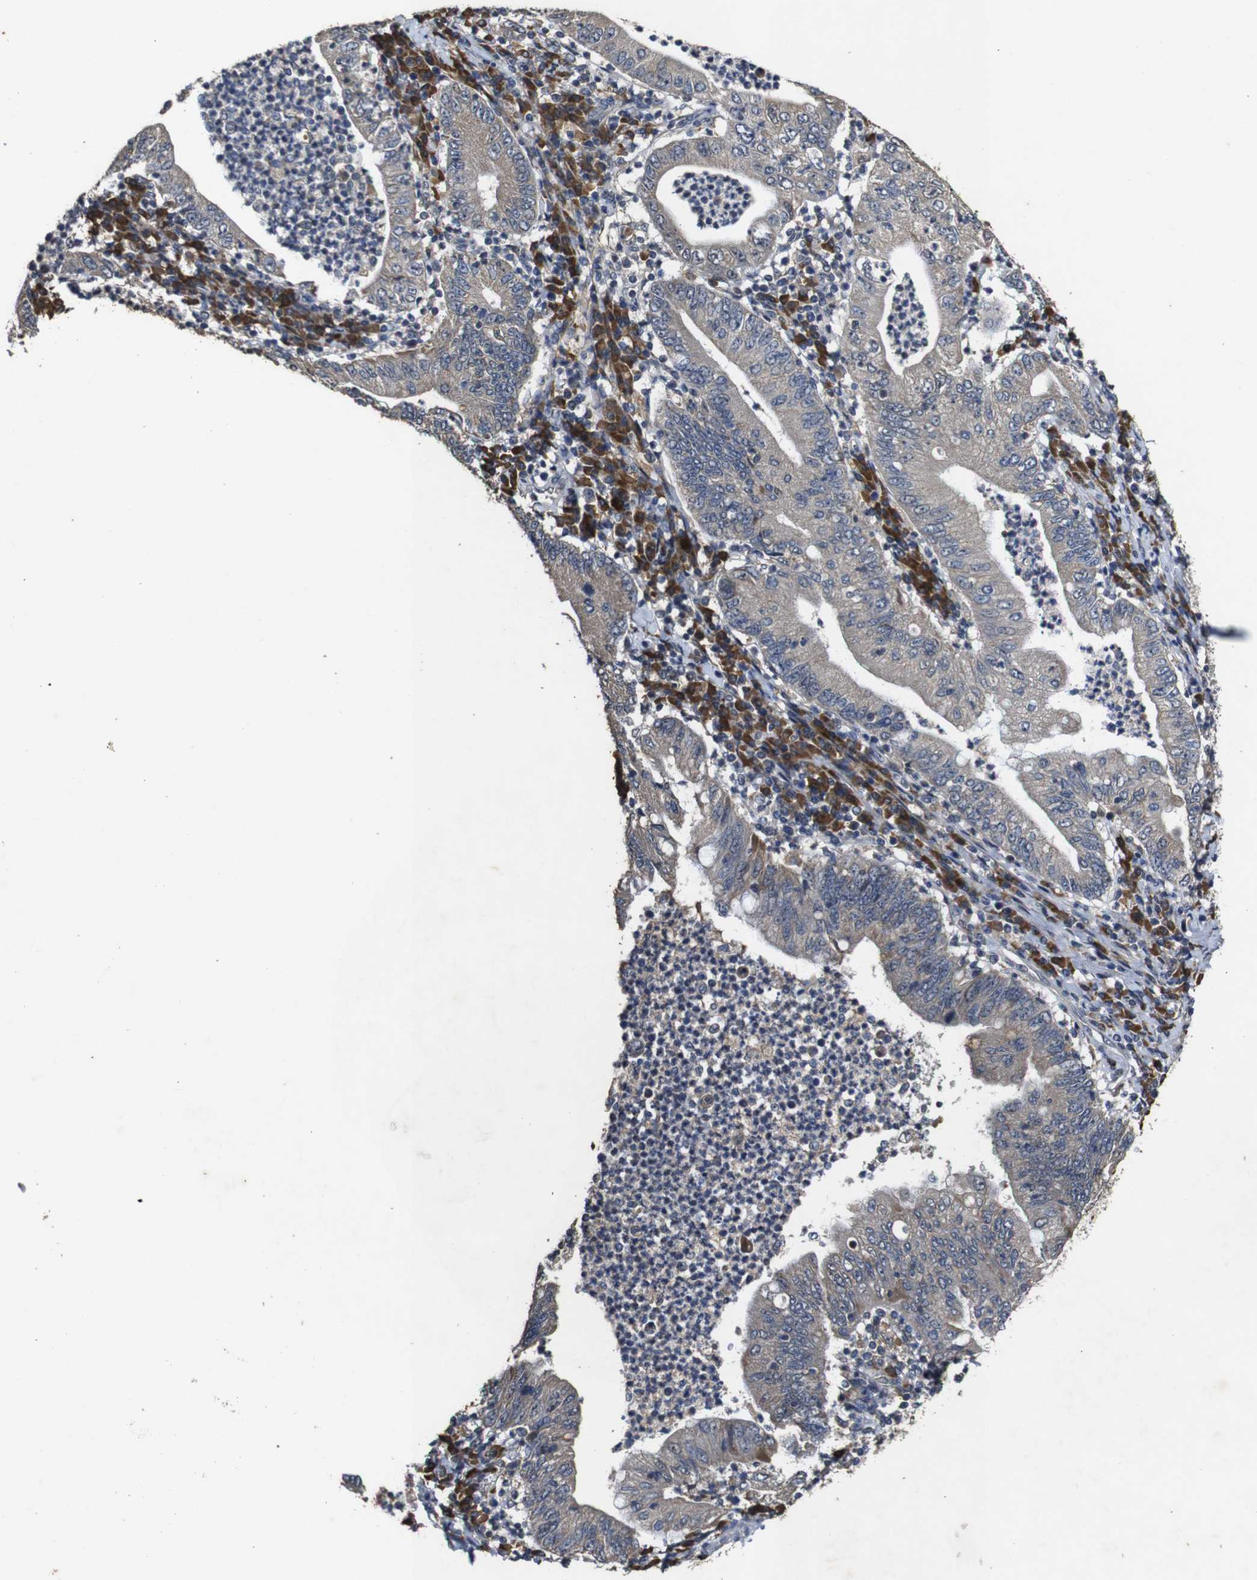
{"staining": {"intensity": "weak", "quantity": ">75%", "location": "cytoplasmic/membranous"}, "tissue": "stomach cancer", "cell_type": "Tumor cells", "image_type": "cancer", "snomed": [{"axis": "morphology", "description": "Normal tissue, NOS"}, {"axis": "morphology", "description": "Adenocarcinoma, NOS"}, {"axis": "topography", "description": "Esophagus"}, {"axis": "topography", "description": "Stomach, upper"}, {"axis": "topography", "description": "Peripheral nerve tissue"}], "caption": "A high-resolution histopathology image shows IHC staining of adenocarcinoma (stomach), which exhibits weak cytoplasmic/membranous expression in approximately >75% of tumor cells. (Brightfield microscopy of DAB IHC at high magnification).", "gene": "MAGI2", "patient": {"sex": "male", "age": 62}}